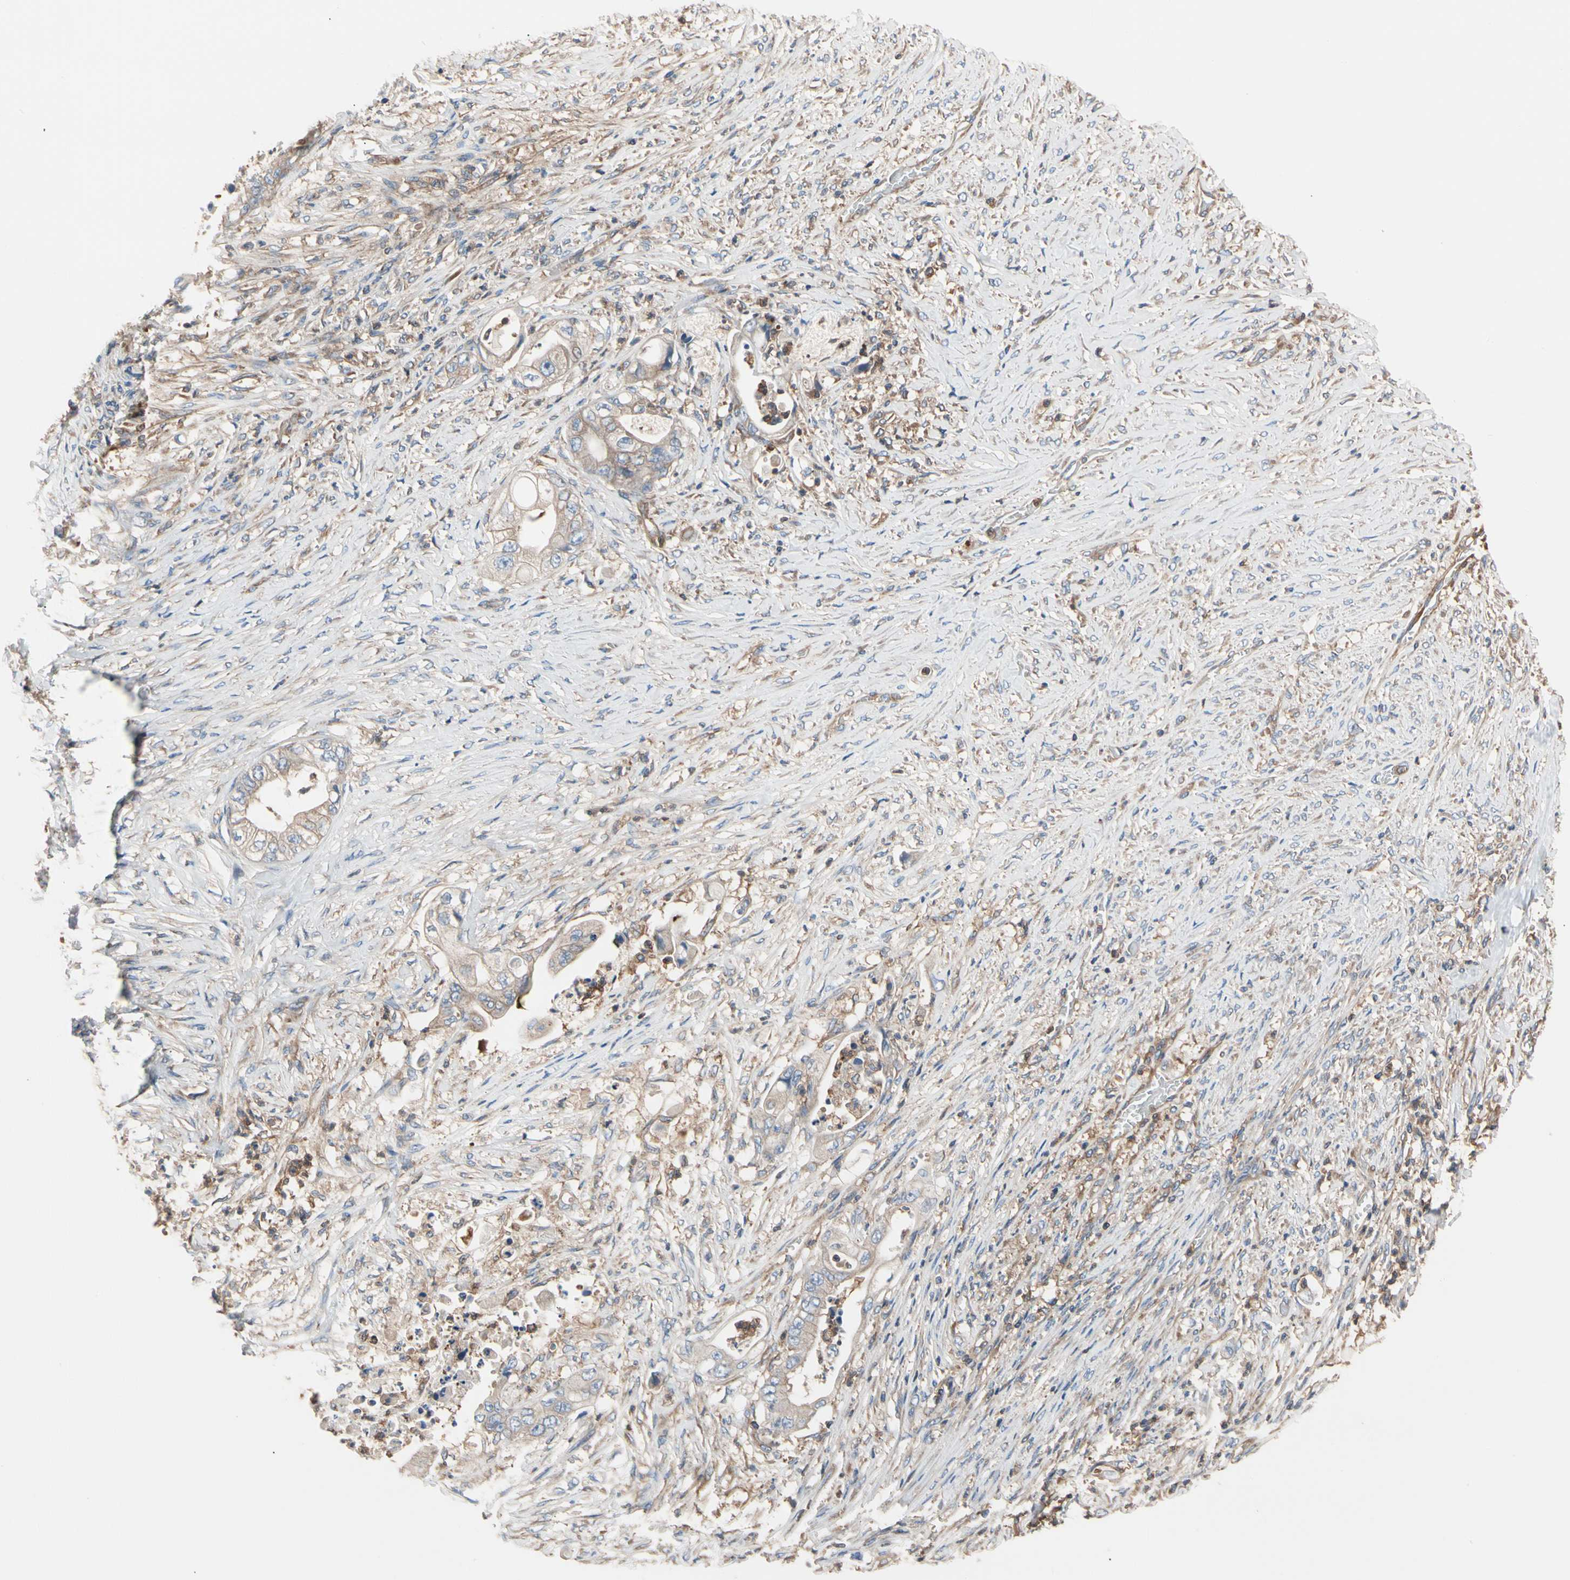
{"staining": {"intensity": "moderate", "quantity": ">75%", "location": "cytoplasmic/membranous"}, "tissue": "stomach cancer", "cell_type": "Tumor cells", "image_type": "cancer", "snomed": [{"axis": "morphology", "description": "Adenocarcinoma, NOS"}, {"axis": "topography", "description": "Stomach"}], "caption": "Stomach adenocarcinoma stained with DAB (3,3'-diaminobenzidine) immunohistochemistry (IHC) exhibits medium levels of moderate cytoplasmic/membranous positivity in approximately >75% of tumor cells. Nuclei are stained in blue.", "gene": "ROCK1", "patient": {"sex": "female", "age": 73}}